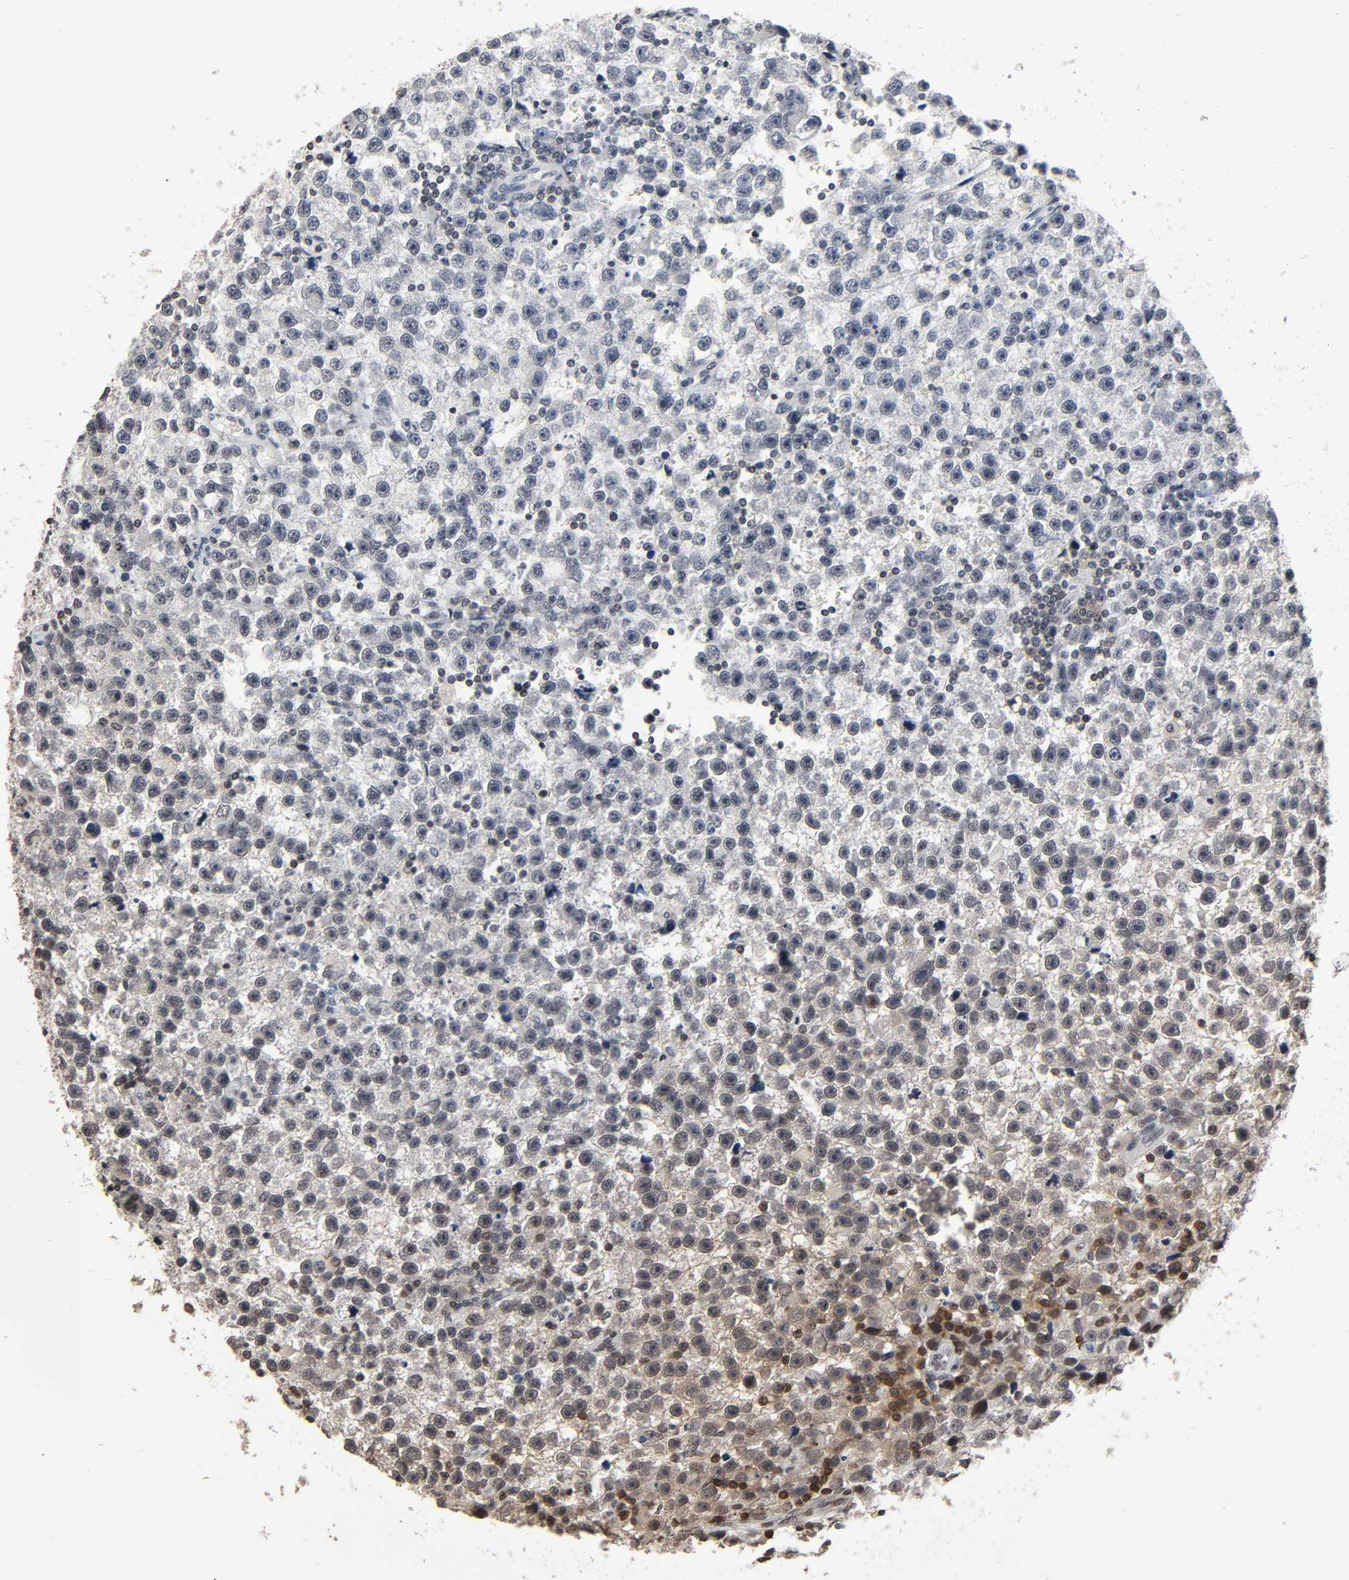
{"staining": {"intensity": "weak", "quantity": "<25%", "location": "cytoplasmic/membranous,nuclear"}, "tissue": "testis cancer", "cell_type": "Tumor cells", "image_type": "cancer", "snomed": [{"axis": "morphology", "description": "Seminoma, NOS"}, {"axis": "topography", "description": "Testis"}], "caption": "This is an immunohistochemistry (IHC) photomicrograph of human seminoma (testis). There is no staining in tumor cells.", "gene": "STK4", "patient": {"sex": "male", "age": 33}}